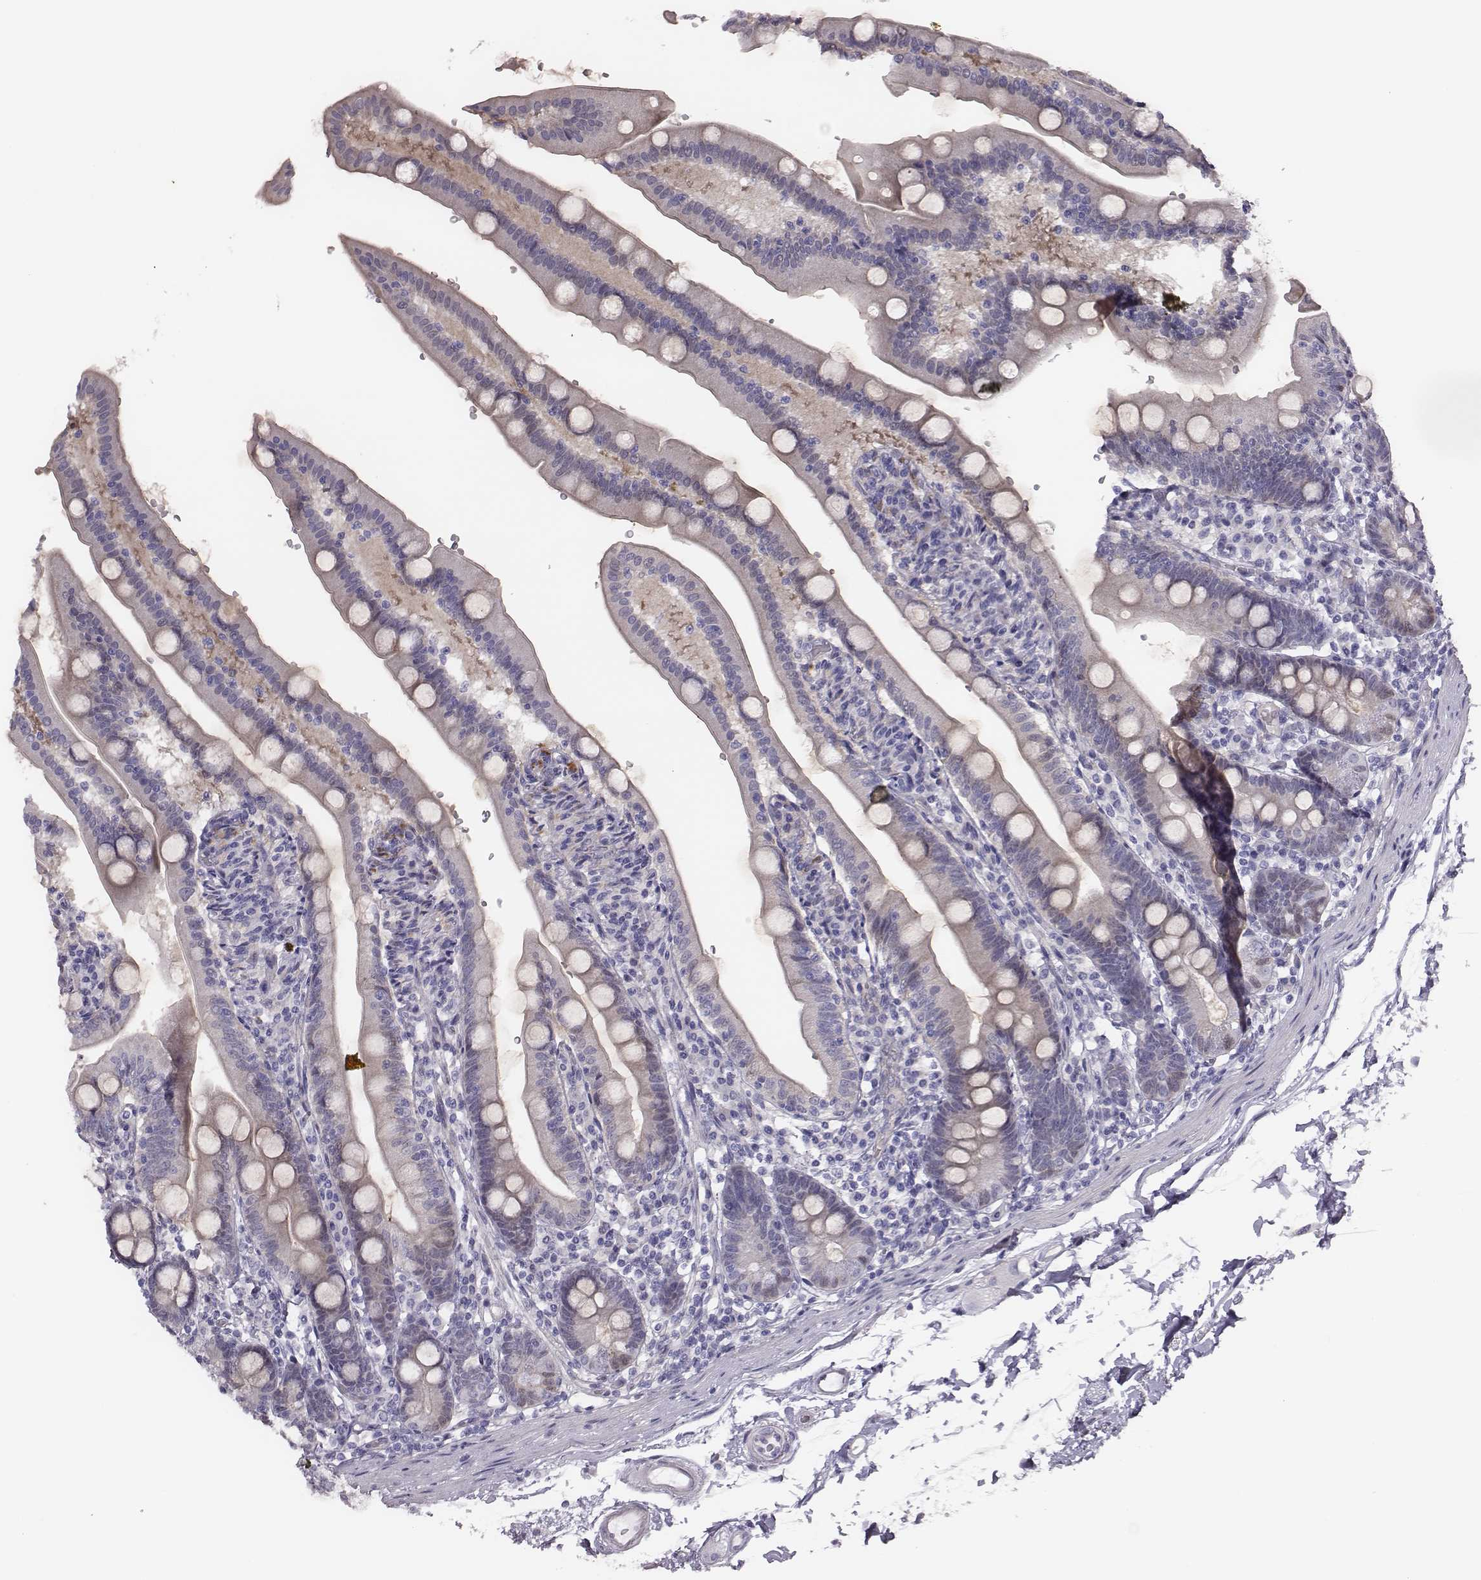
{"staining": {"intensity": "negative", "quantity": "none", "location": "none"}, "tissue": "duodenum", "cell_type": "Glandular cells", "image_type": "normal", "snomed": [{"axis": "morphology", "description": "Normal tissue, NOS"}, {"axis": "topography", "description": "Duodenum"}], "caption": "DAB immunohistochemical staining of benign human duodenum exhibits no significant expression in glandular cells. Brightfield microscopy of immunohistochemistry (IHC) stained with DAB (3,3'-diaminobenzidine) (brown) and hematoxylin (blue), captured at high magnification.", "gene": "SCML2", "patient": {"sex": "female", "age": 67}}